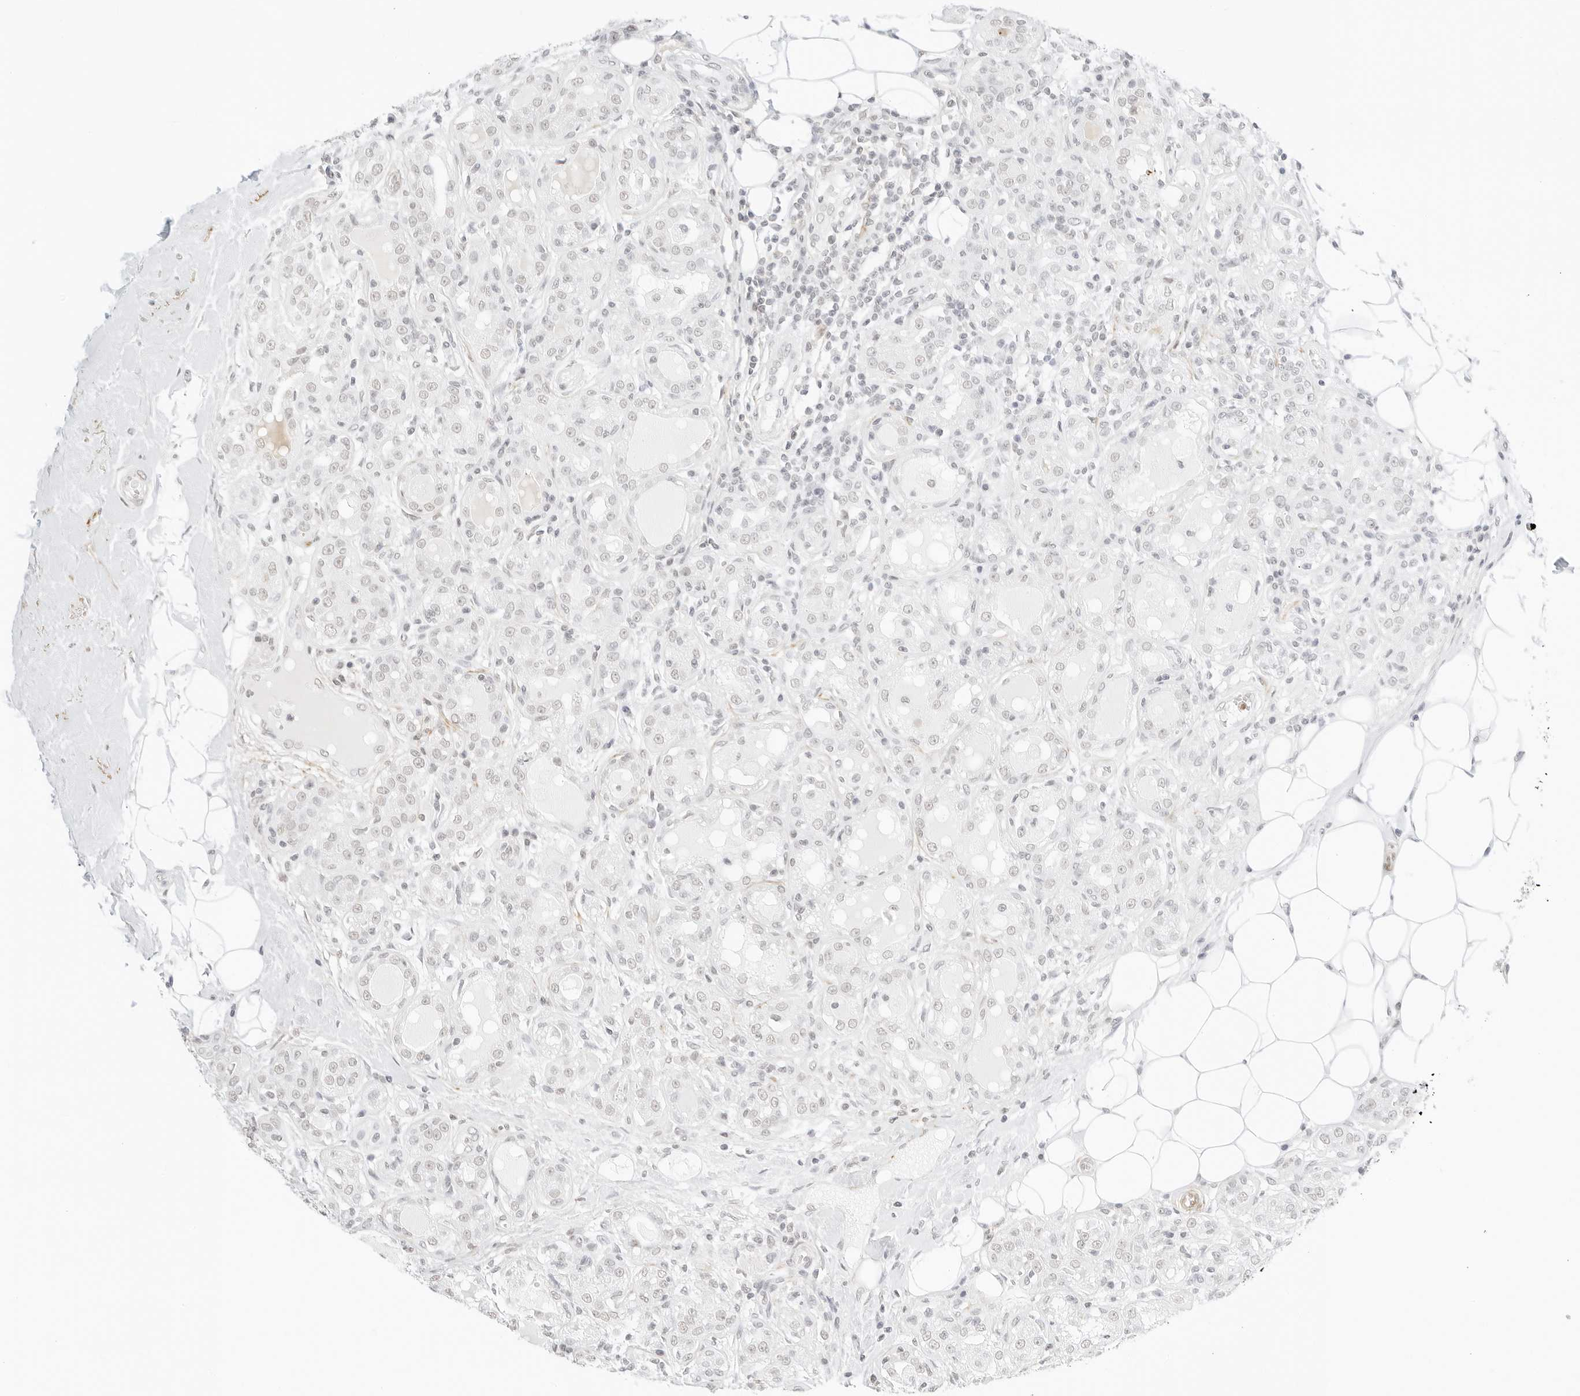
{"staining": {"intensity": "negative", "quantity": "none", "location": "none"}, "tissue": "breast cancer", "cell_type": "Tumor cells", "image_type": "cancer", "snomed": [{"axis": "morphology", "description": "Duct carcinoma"}, {"axis": "topography", "description": "Breast"}], "caption": "Immunohistochemical staining of breast infiltrating ductal carcinoma exhibits no significant staining in tumor cells. (Brightfield microscopy of DAB (3,3'-diaminobenzidine) immunohistochemistry (IHC) at high magnification).", "gene": "FBLN5", "patient": {"sex": "female", "age": 27}}